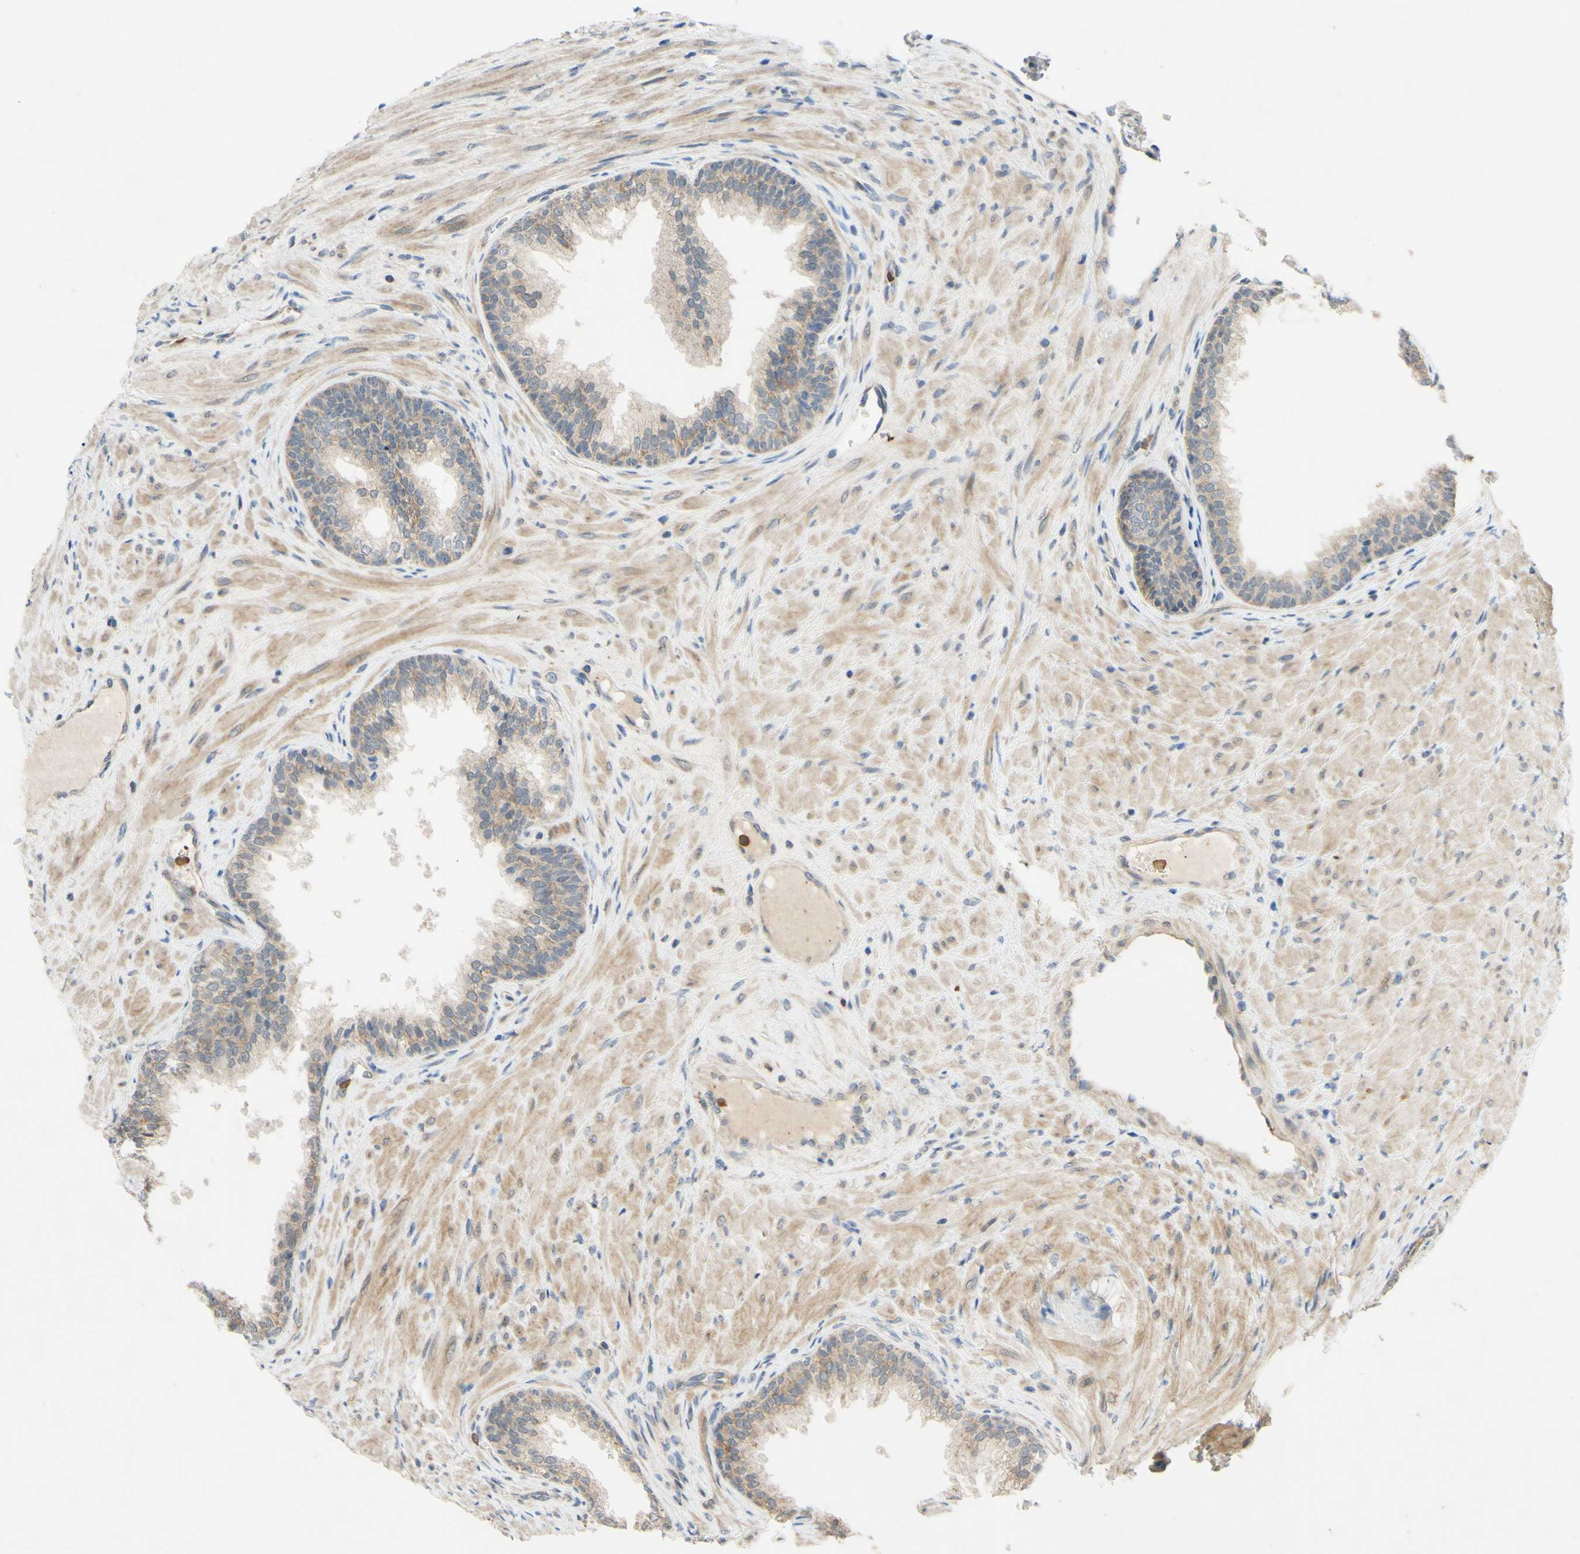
{"staining": {"intensity": "moderate", "quantity": "25%-75%", "location": "cytoplasmic/membranous"}, "tissue": "prostate", "cell_type": "Glandular cells", "image_type": "normal", "snomed": [{"axis": "morphology", "description": "Normal tissue, NOS"}, {"axis": "topography", "description": "Prostate"}], "caption": "Glandular cells display medium levels of moderate cytoplasmic/membranous expression in about 25%-75% of cells in benign prostate. (DAB (3,3'-diaminobenzidine) IHC, brown staining for protein, blue staining for nuclei).", "gene": "GATA1", "patient": {"sex": "male", "age": 76}}